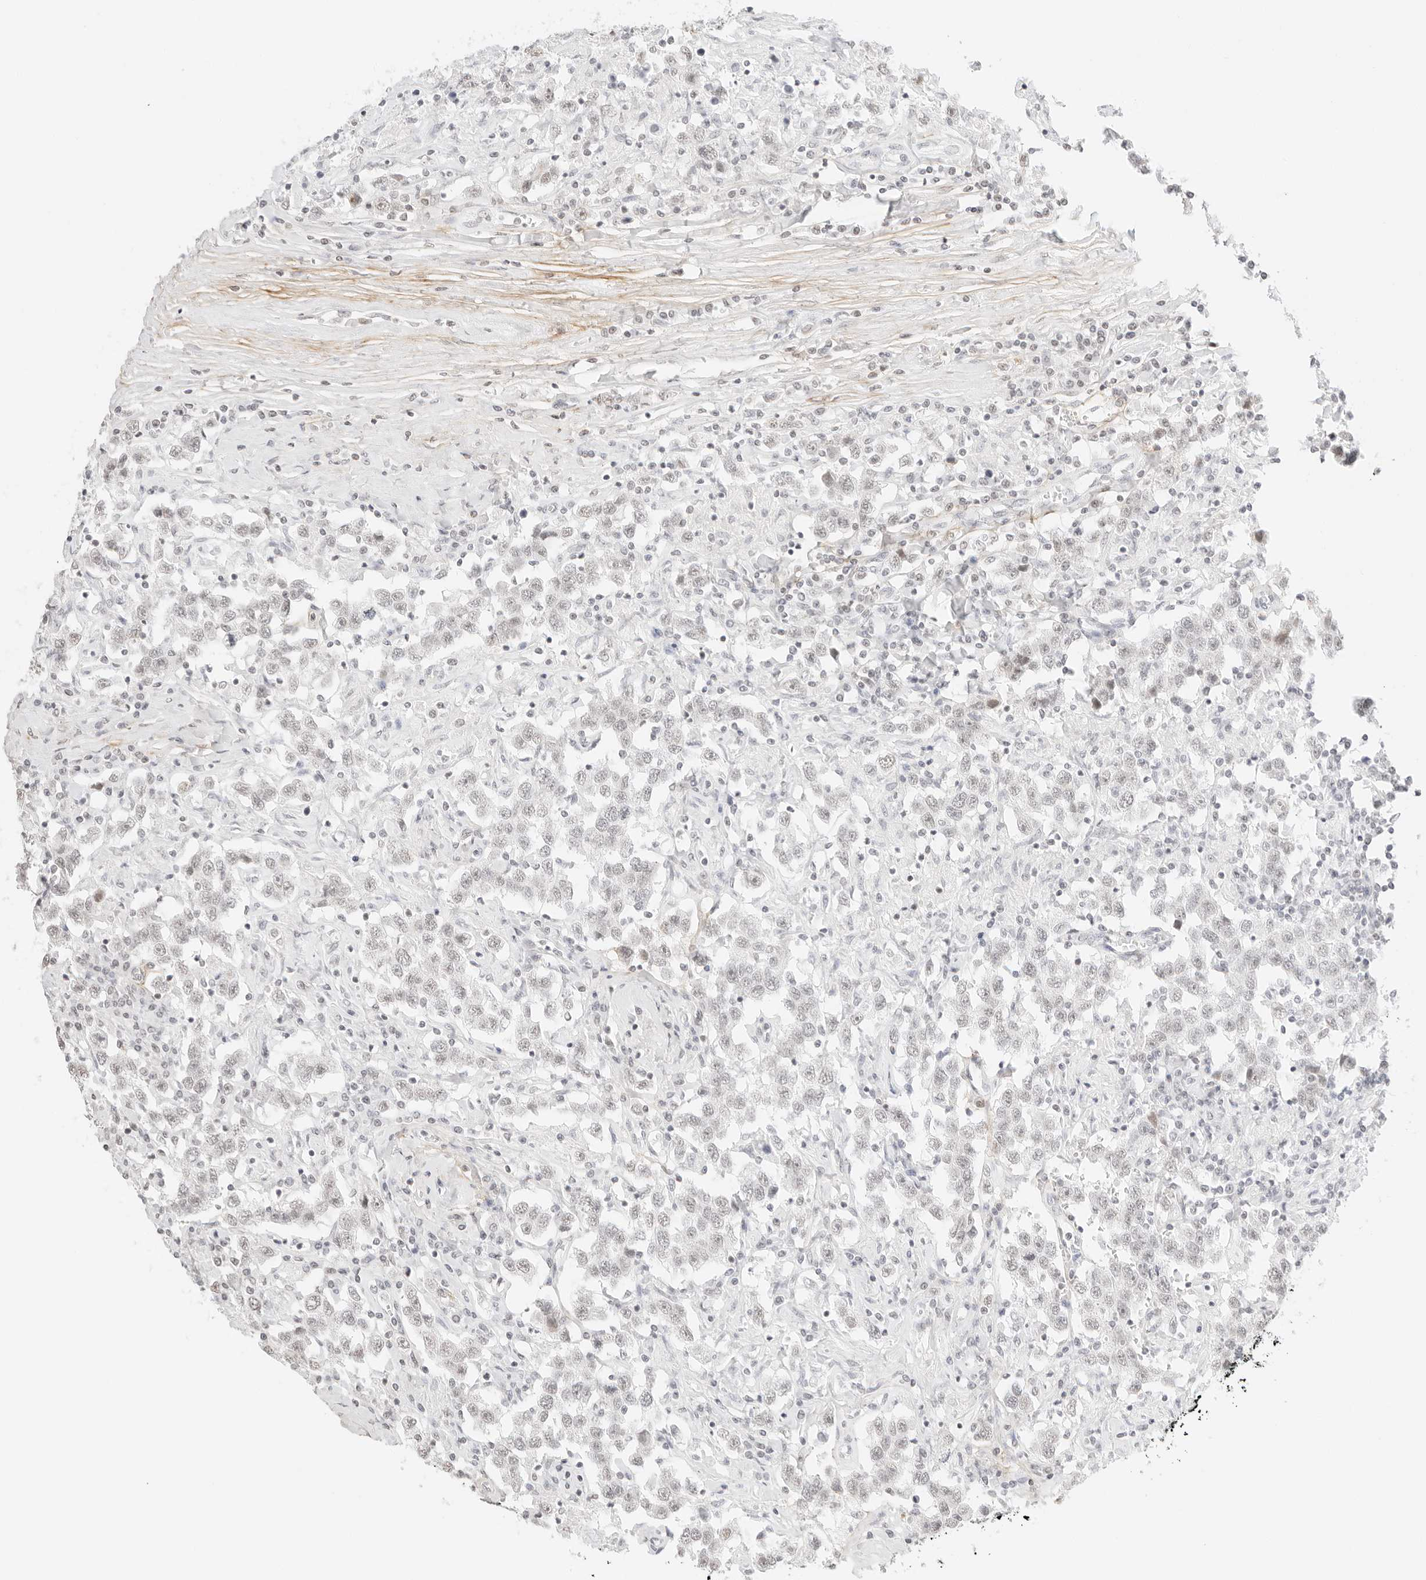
{"staining": {"intensity": "negative", "quantity": "none", "location": "none"}, "tissue": "testis cancer", "cell_type": "Tumor cells", "image_type": "cancer", "snomed": [{"axis": "morphology", "description": "Seminoma, NOS"}, {"axis": "topography", "description": "Testis"}], "caption": "Protein analysis of testis seminoma displays no significant positivity in tumor cells.", "gene": "FBLN5", "patient": {"sex": "male", "age": 41}}